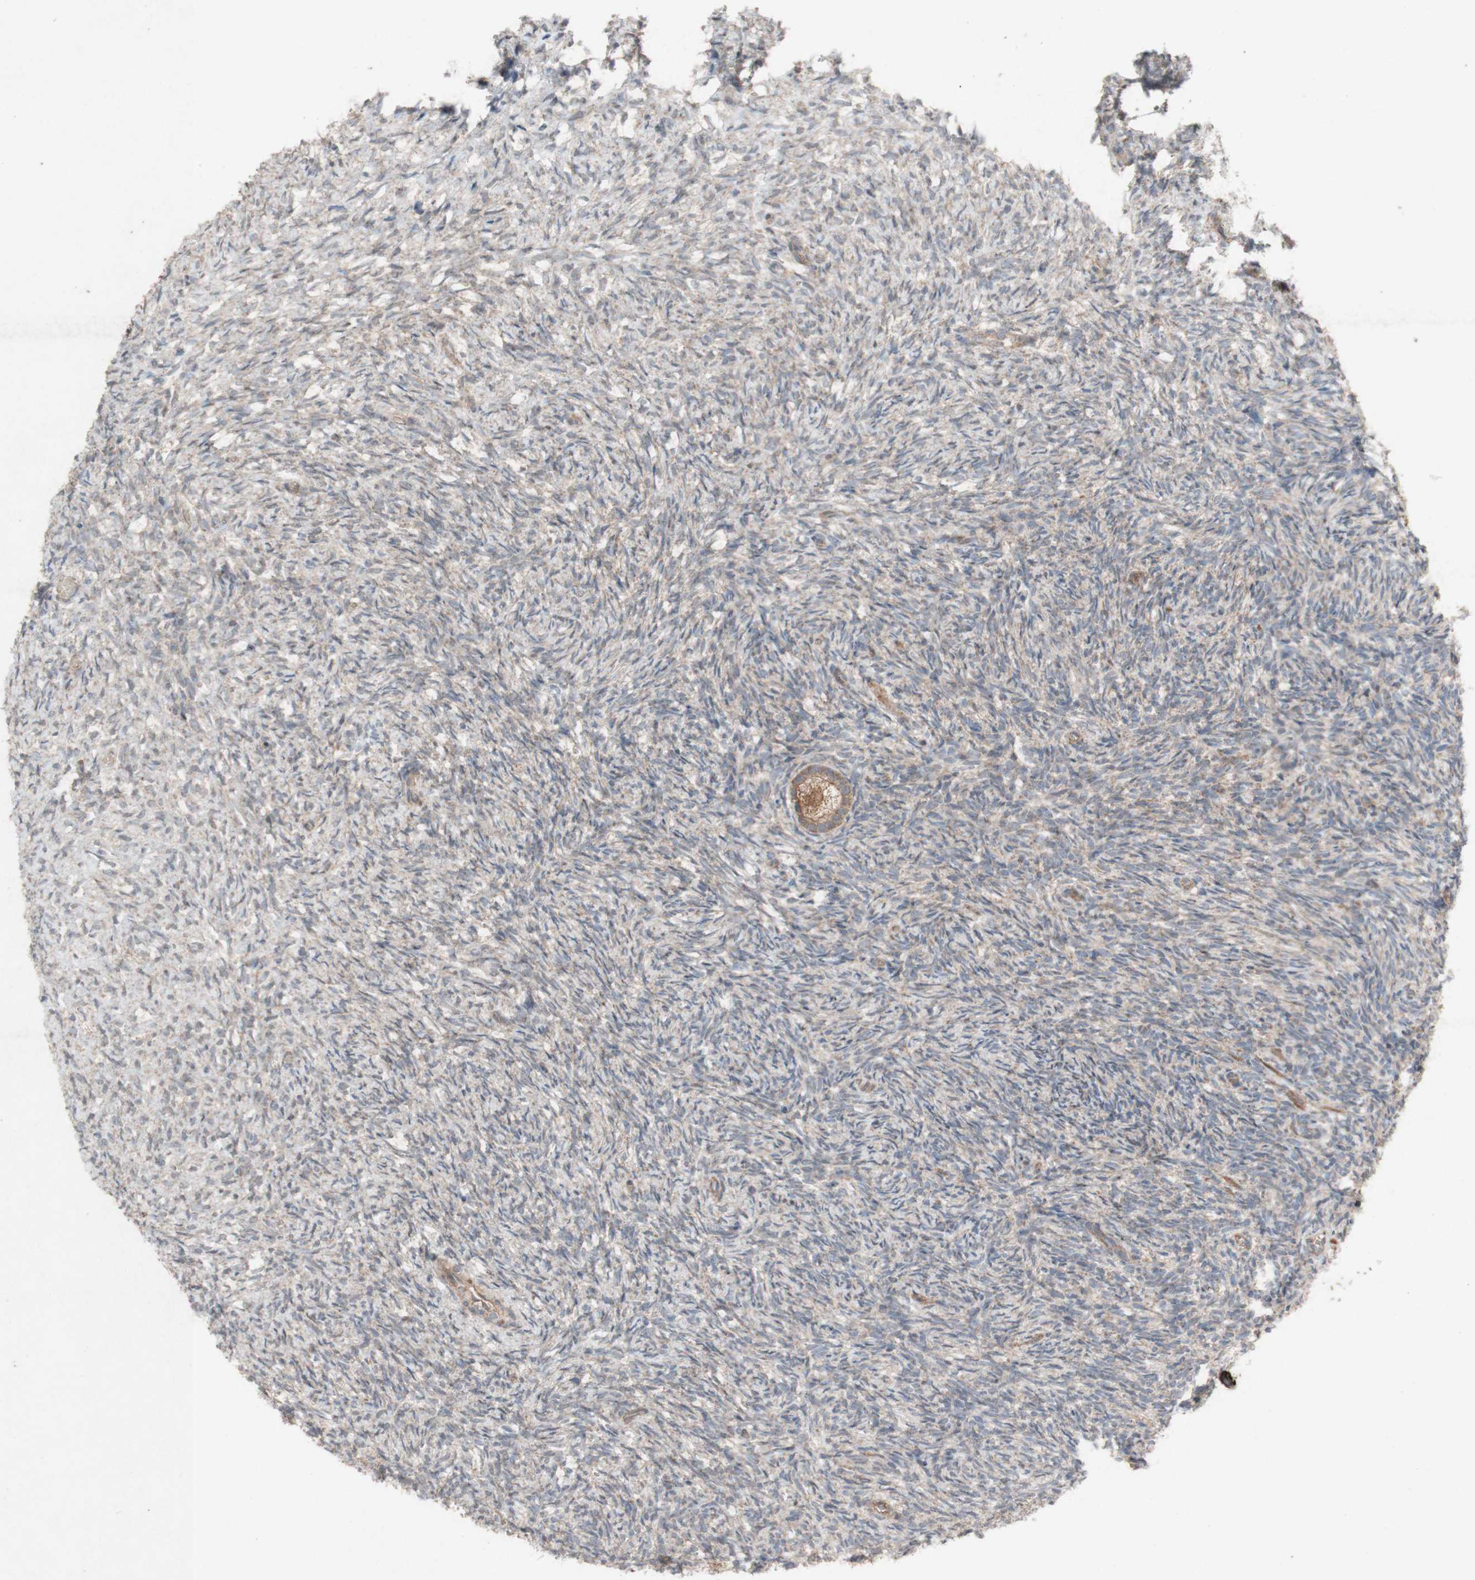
{"staining": {"intensity": "moderate", "quantity": ">75%", "location": "cytoplasmic/membranous"}, "tissue": "ovary", "cell_type": "Follicle cells", "image_type": "normal", "snomed": [{"axis": "morphology", "description": "Normal tissue, NOS"}, {"axis": "topography", "description": "Ovary"}], "caption": "Normal ovary reveals moderate cytoplasmic/membranous positivity in about >75% of follicle cells, visualized by immunohistochemistry. (brown staining indicates protein expression, while blue staining denotes nuclei).", "gene": "ATP6V1F", "patient": {"sex": "female", "age": 35}}